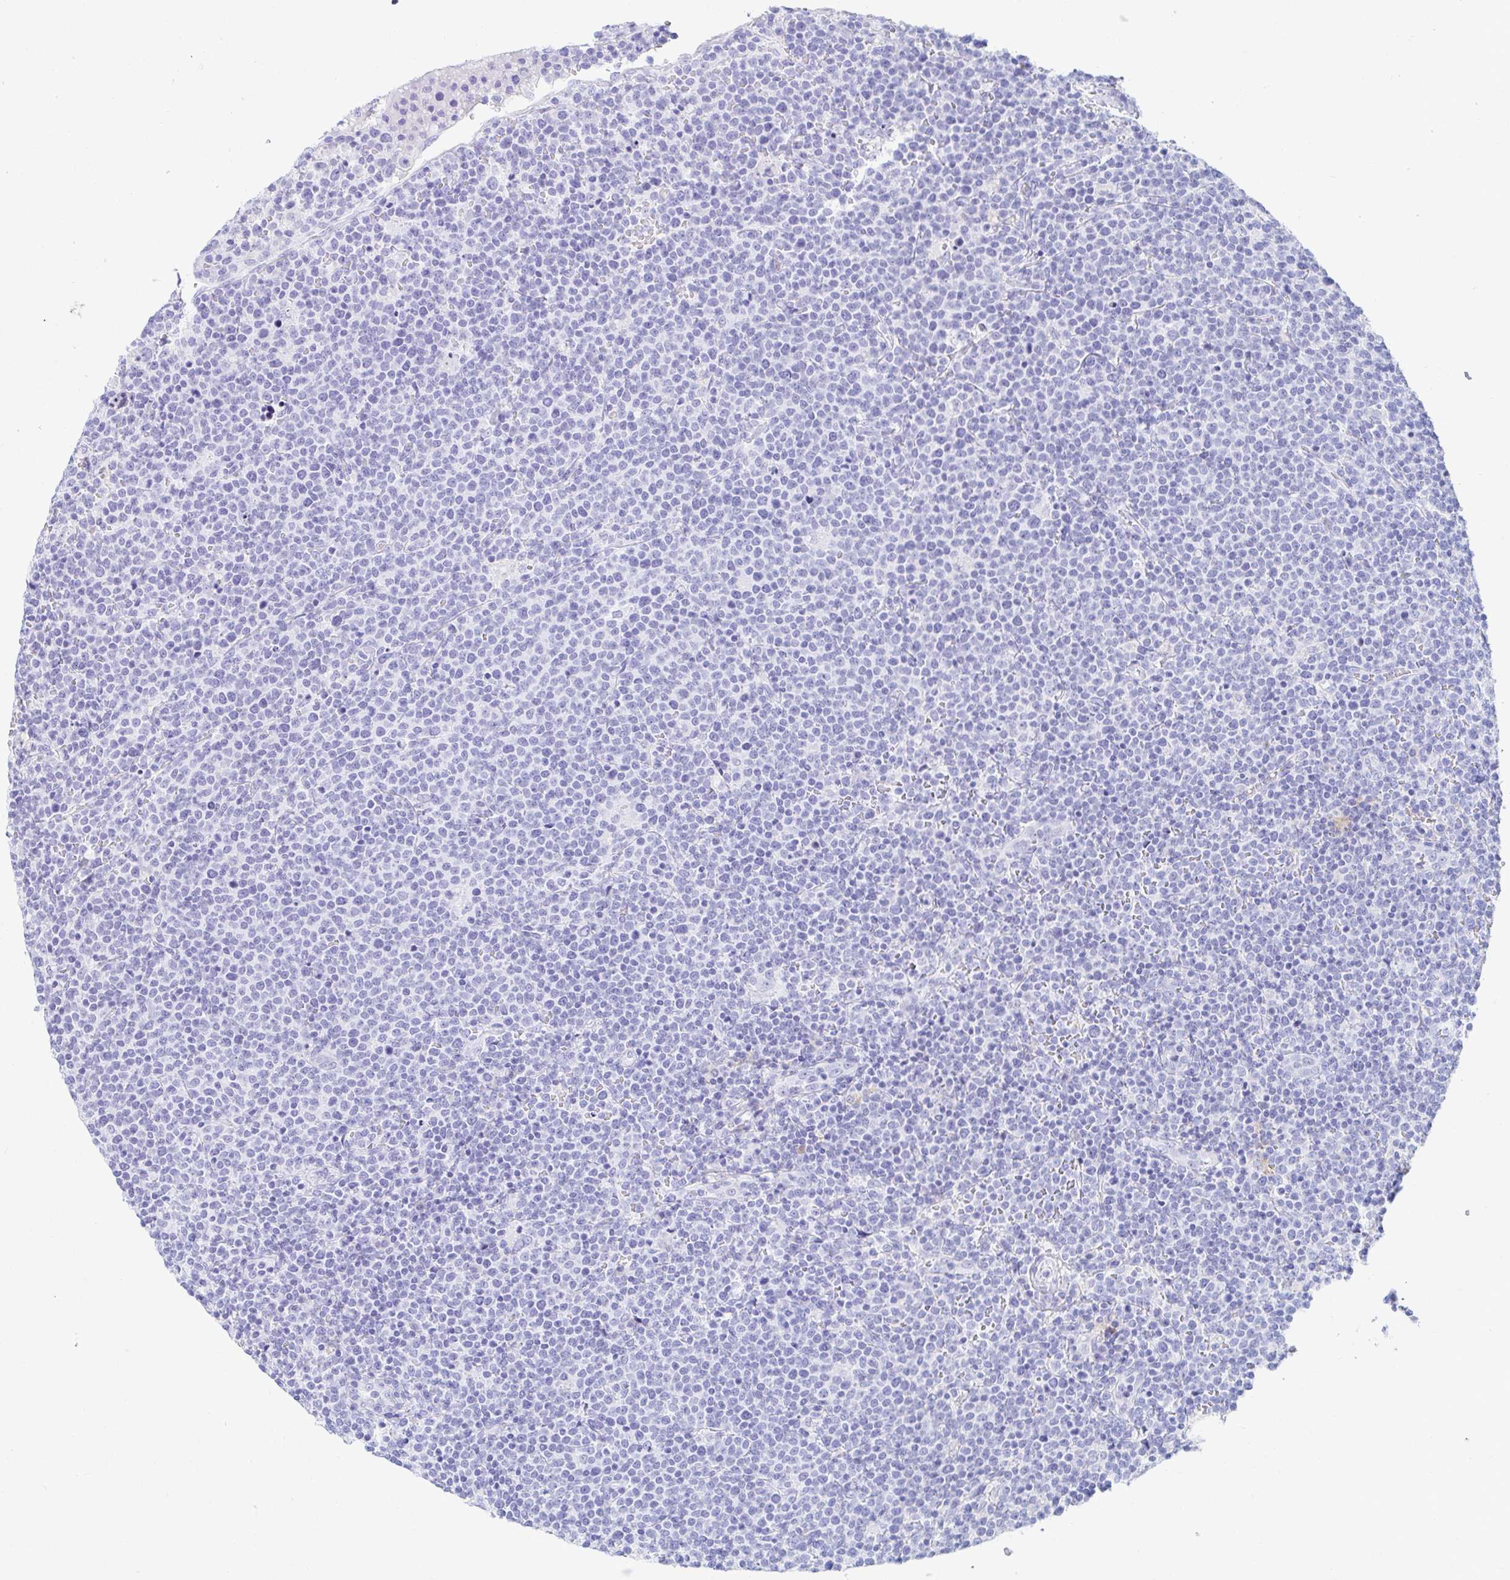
{"staining": {"intensity": "negative", "quantity": "none", "location": "none"}, "tissue": "lymphoma", "cell_type": "Tumor cells", "image_type": "cancer", "snomed": [{"axis": "morphology", "description": "Malignant lymphoma, non-Hodgkin's type, High grade"}, {"axis": "topography", "description": "Lymph node"}], "caption": "Image shows no significant protein expression in tumor cells of lymphoma.", "gene": "C4orf17", "patient": {"sex": "male", "age": 61}}